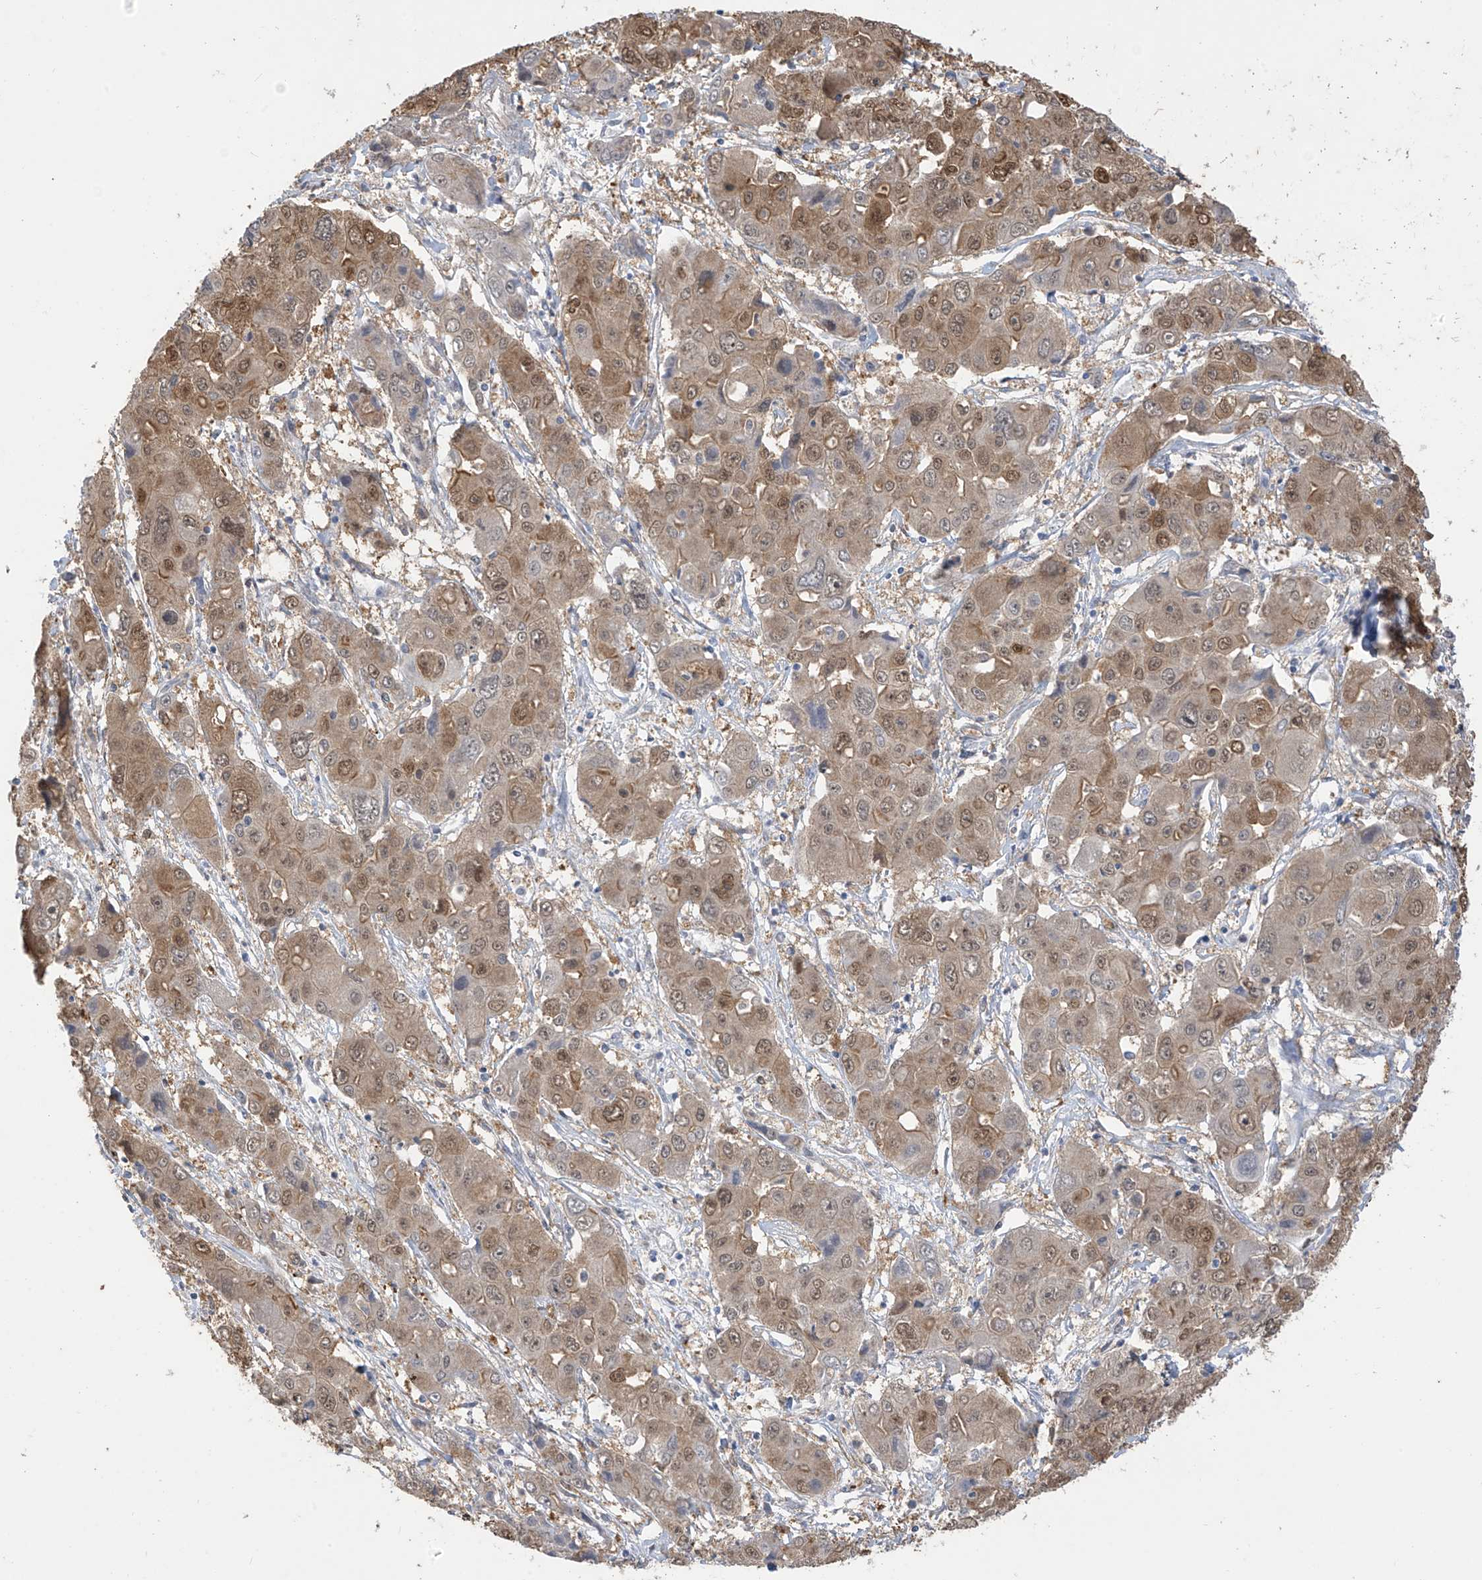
{"staining": {"intensity": "moderate", "quantity": ">75%", "location": "cytoplasmic/membranous,nuclear"}, "tissue": "liver cancer", "cell_type": "Tumor cells", "image_type": "cancer", "snomed": [{"axis": "morphology", "description": "Cholangiocarcinoma"}, {"axis": "topography", "description": "Liver"}], "caption": "Liver cancer (cholangiocarcinoma) stained with immunohistochemistry (IHC) reveals moderate cytoplasmic/membranous and nuclear staining in about >75% of tumor cells. Ihc stains the protein in brown and the nuclei are stained blue.", "gene": "IDH1", "patient": {"sex": "male", "age": 67}}